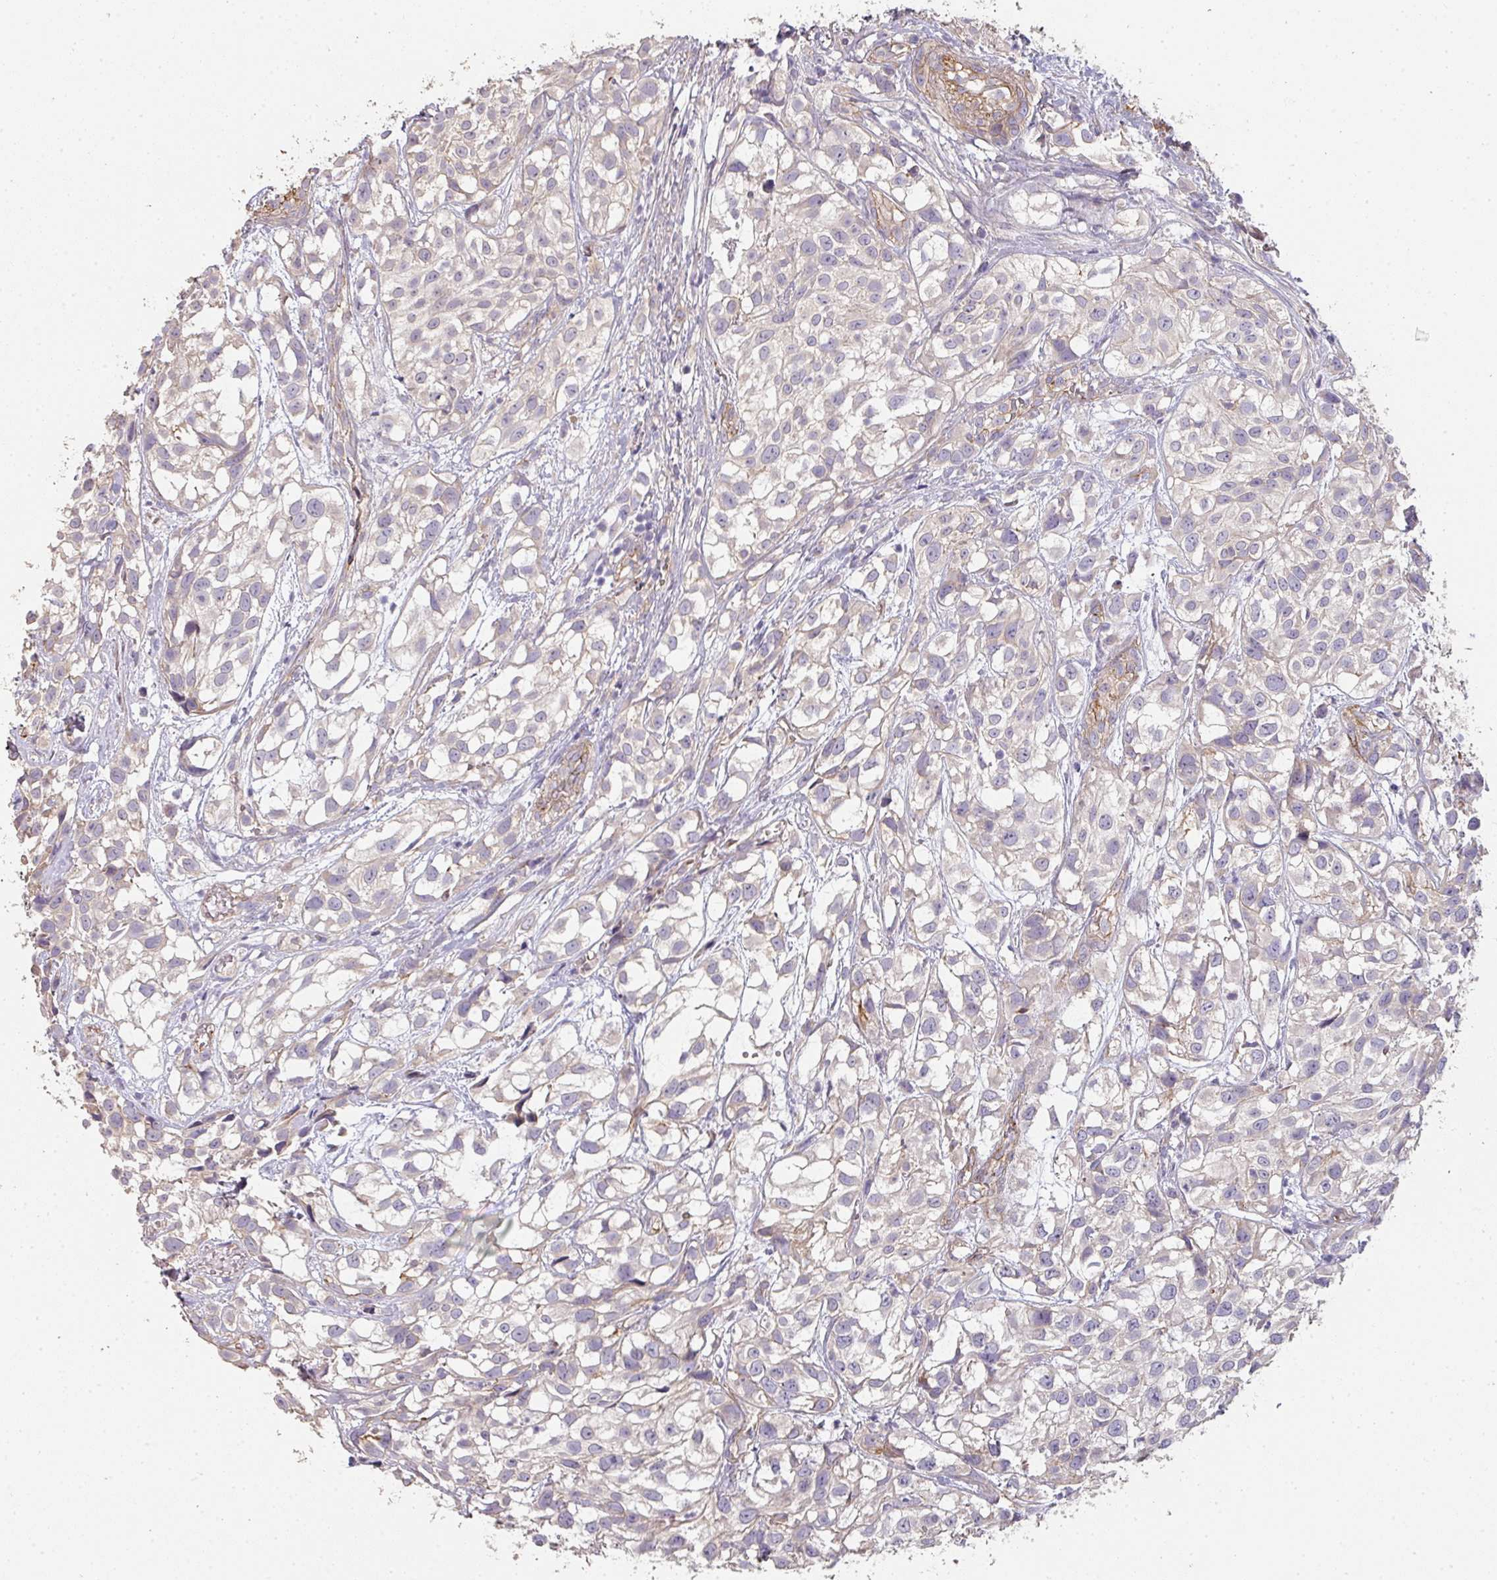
{"staining": {"intensity": "negative", "quantity": "none", "location": "none"}, "tissue": "urothelial cancer", "cell_type": "Tumor cells", "image_type": "cancer", "snomed": [{"axis": "morphology", "description": "Urothelial carcinoma, High grade"}, {"axis": "topography", "description": "Urinary bladder"}], "caption": "High magnification brightfield microscopy of urothelial carcinoma (high-grade) stained with DAB (brown) and counterstained with hematoxylin (blue): tumor cells show no significant expression.", "gene": "PCDH1", "patient": {"sex": "male", "age": 56}}